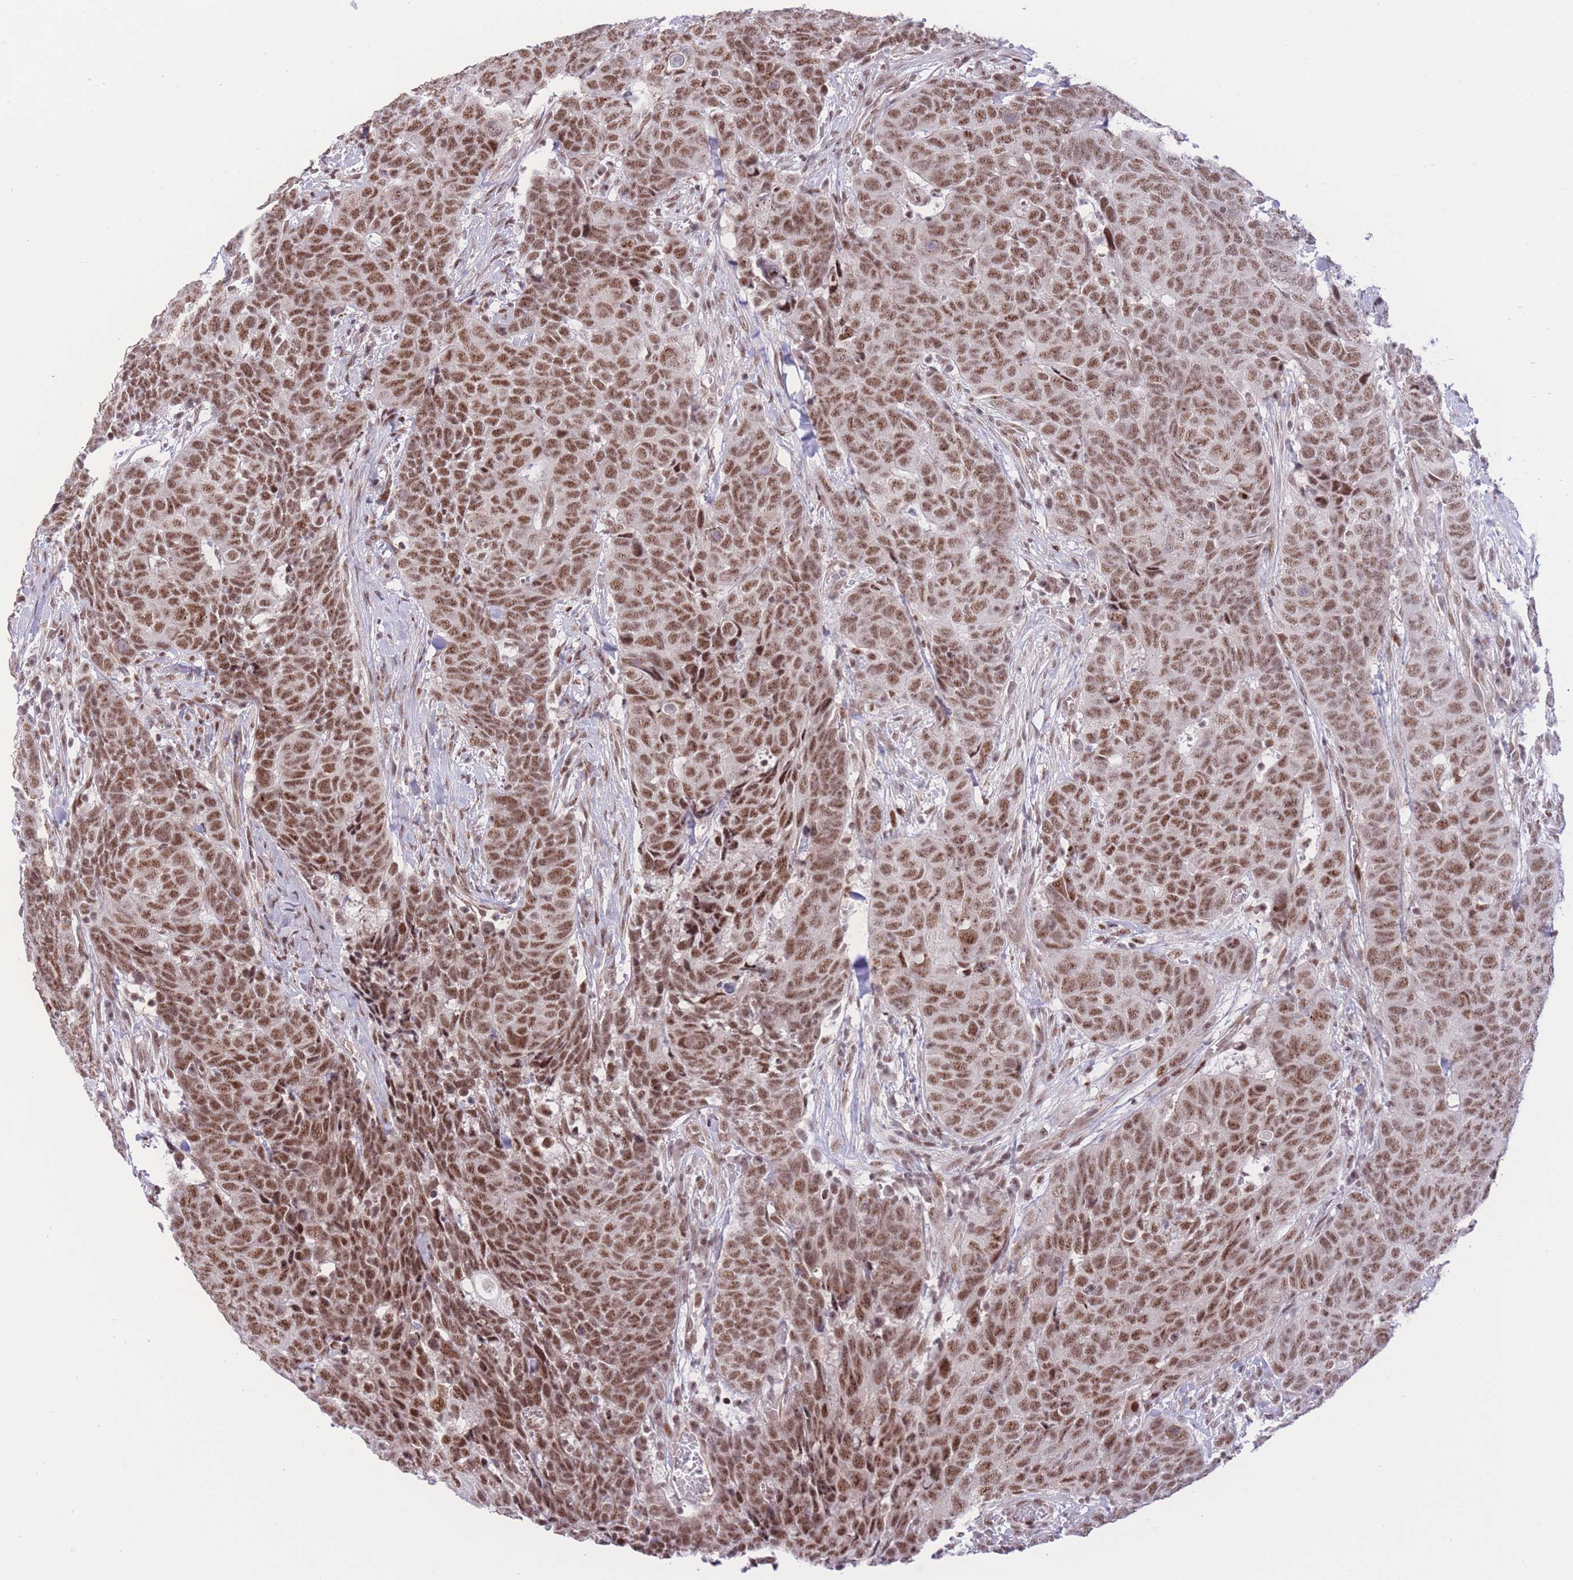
{"staining": {"intensity": "moderate", "quantity": ">75%", "location": "nuclear"}, "tissue": "head and neck cancer", "cell_type": "Tumor cells", "image_type": "cancer", "snomed": [{"axis": "morphology", "description": "Squamous cell carcinoma, NOS"}, {"axis": "topography", "description": "Head-Neck"}], "caption": "Head and neck squamous cell carcinoma stained with a brown dye demonstrates moderate nuclear positive staining in about >75% of tumor cells.", "gene": "PCIF1", "patient": {"sex": "male", "age": 66}}